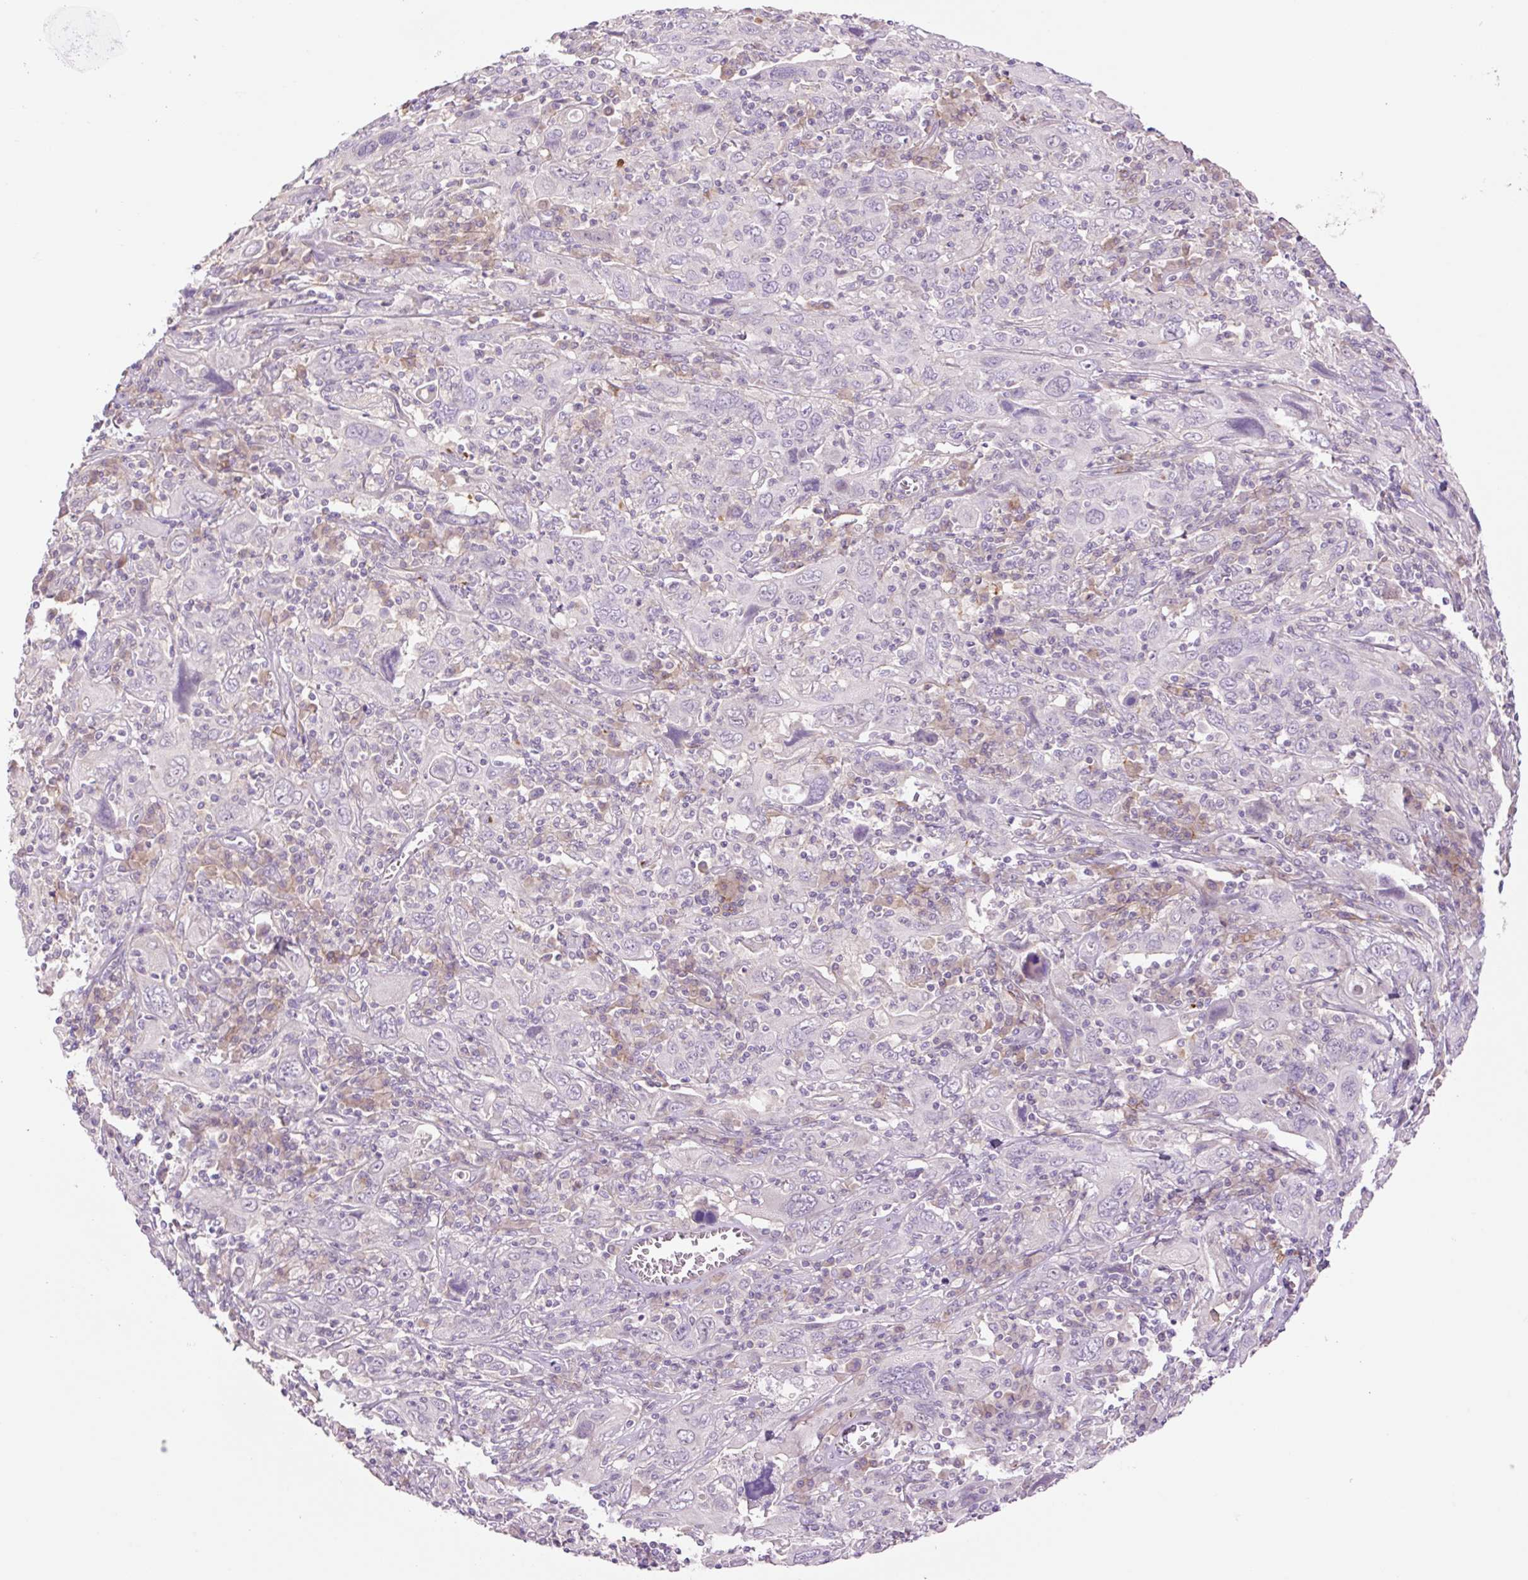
{"staining": {"intensity": "negative", "quantity": "none", "location": "none"}, "tissue": "cervical cancer", "cell_type": "Tumor cells", "image_type": "cancer", "snomed": [{"axis": "morphology", "description": "Squamous cell carcinoma, NOS"}, {"axis": "topography", "description": "Cervix"}], "caption": "This is an IHC photomicrograph of cervical cancer (squamous cell carcinoma). There is no staining in tumor cells.", "gene": "GRID2", "patient": {"sex": "female", "age": 46}}